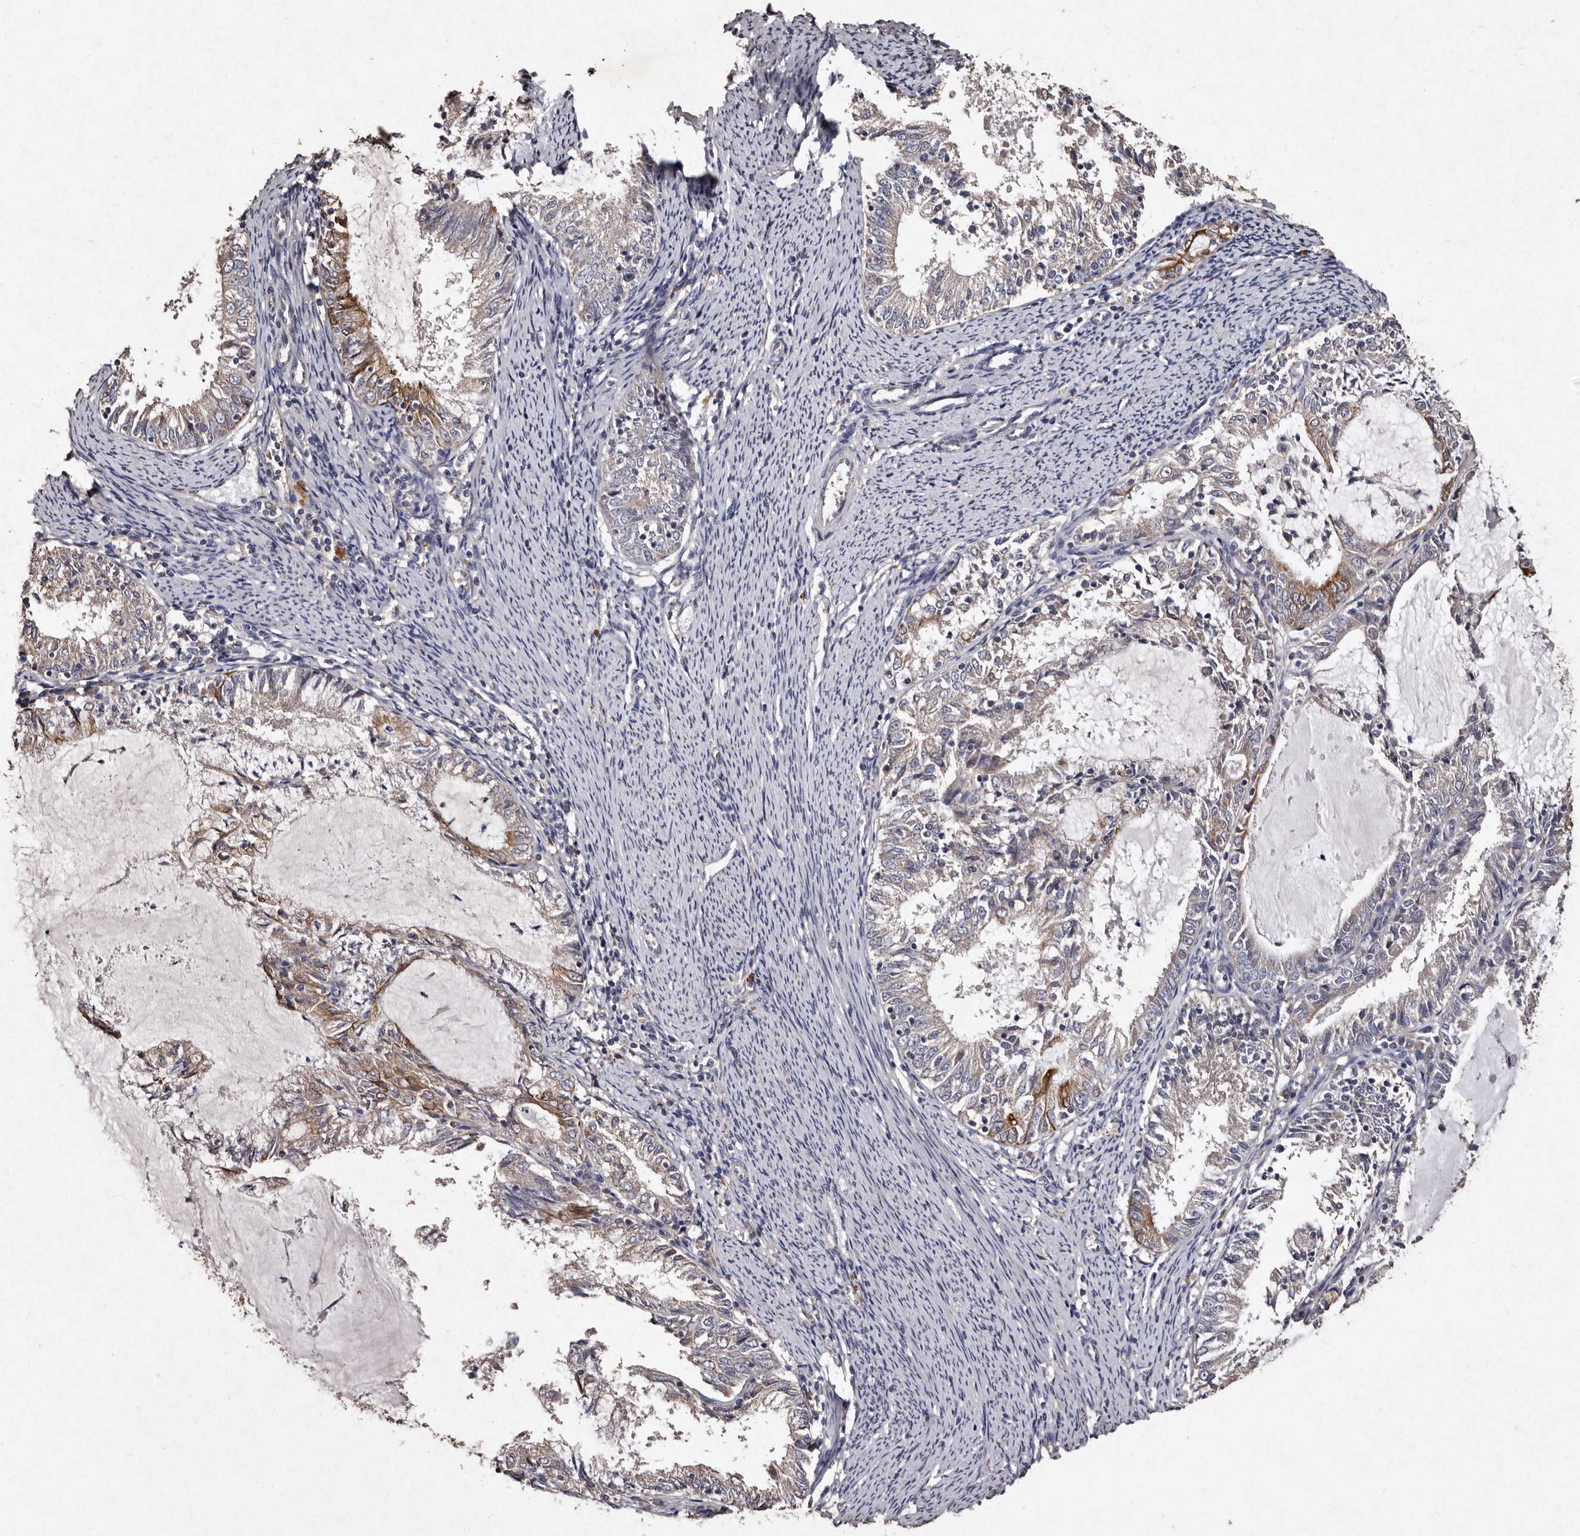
{"staining": {"intensity": "moderate", "quantity": "<25%", "location": "cytoplasmic/membranous"}, "tissue": "endometrial cancer", "cell_type": "Tumor cells", "image_type": "cancer", "snomed": [{"axis": "morphology", "description": "Adenocarcinoma, NOS"}, {"axis": "topography", "description": "Endometrium"}], "caption": "This is an image of immunohistochemistry staining of endometrial cancer, which shows moderate positivity in the cytoplasmic/membranous of tumor cells.", "gene": "TFB1M", "patient": {"sex": "female", "age": 57}}